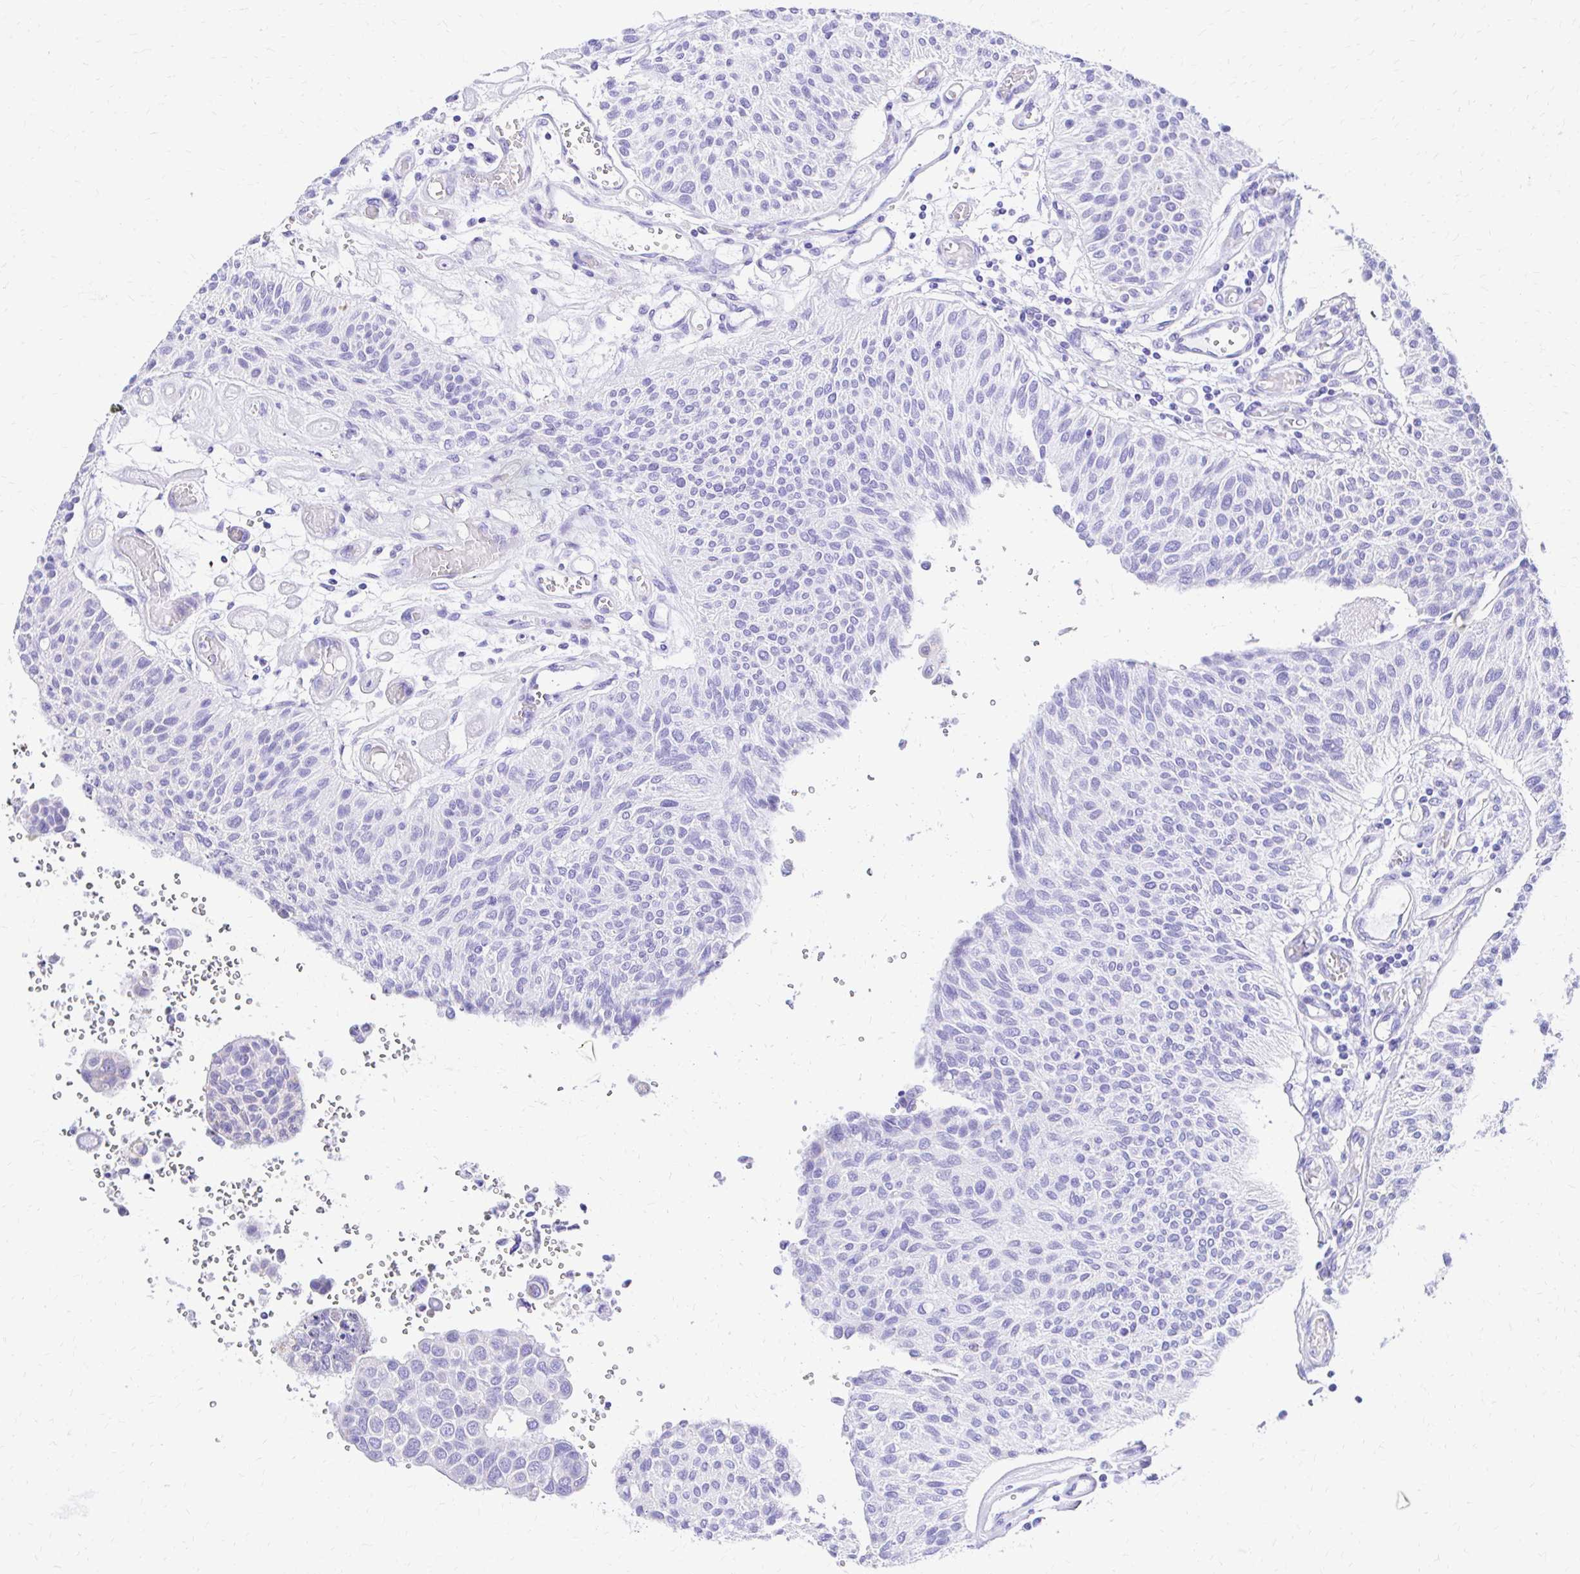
{"staining": {"intensity": "negative", "quantity": "none", "location": "none"}, "tissue": "urothelial cancer", "cell_type": "Tumor cells", "image_type": "cancer", "snomed": [{"axis": "morphology", "description": "Urothelial carcinoma, NOS"}, {"axis": "topography", "description": "Urinary bladder"}], "caption": "Protein analysis of transitional cell carcinoma displays no significant positivity in tumor cells. (Stains: DAB (3,3'-diaminobenzidine) immunohistochemistry with hematoxylin counter stain, Microscopy: brightfield microscopy at high magnification).", "gene": "S100G", "patient": {"sex": "male", "age": 55}}